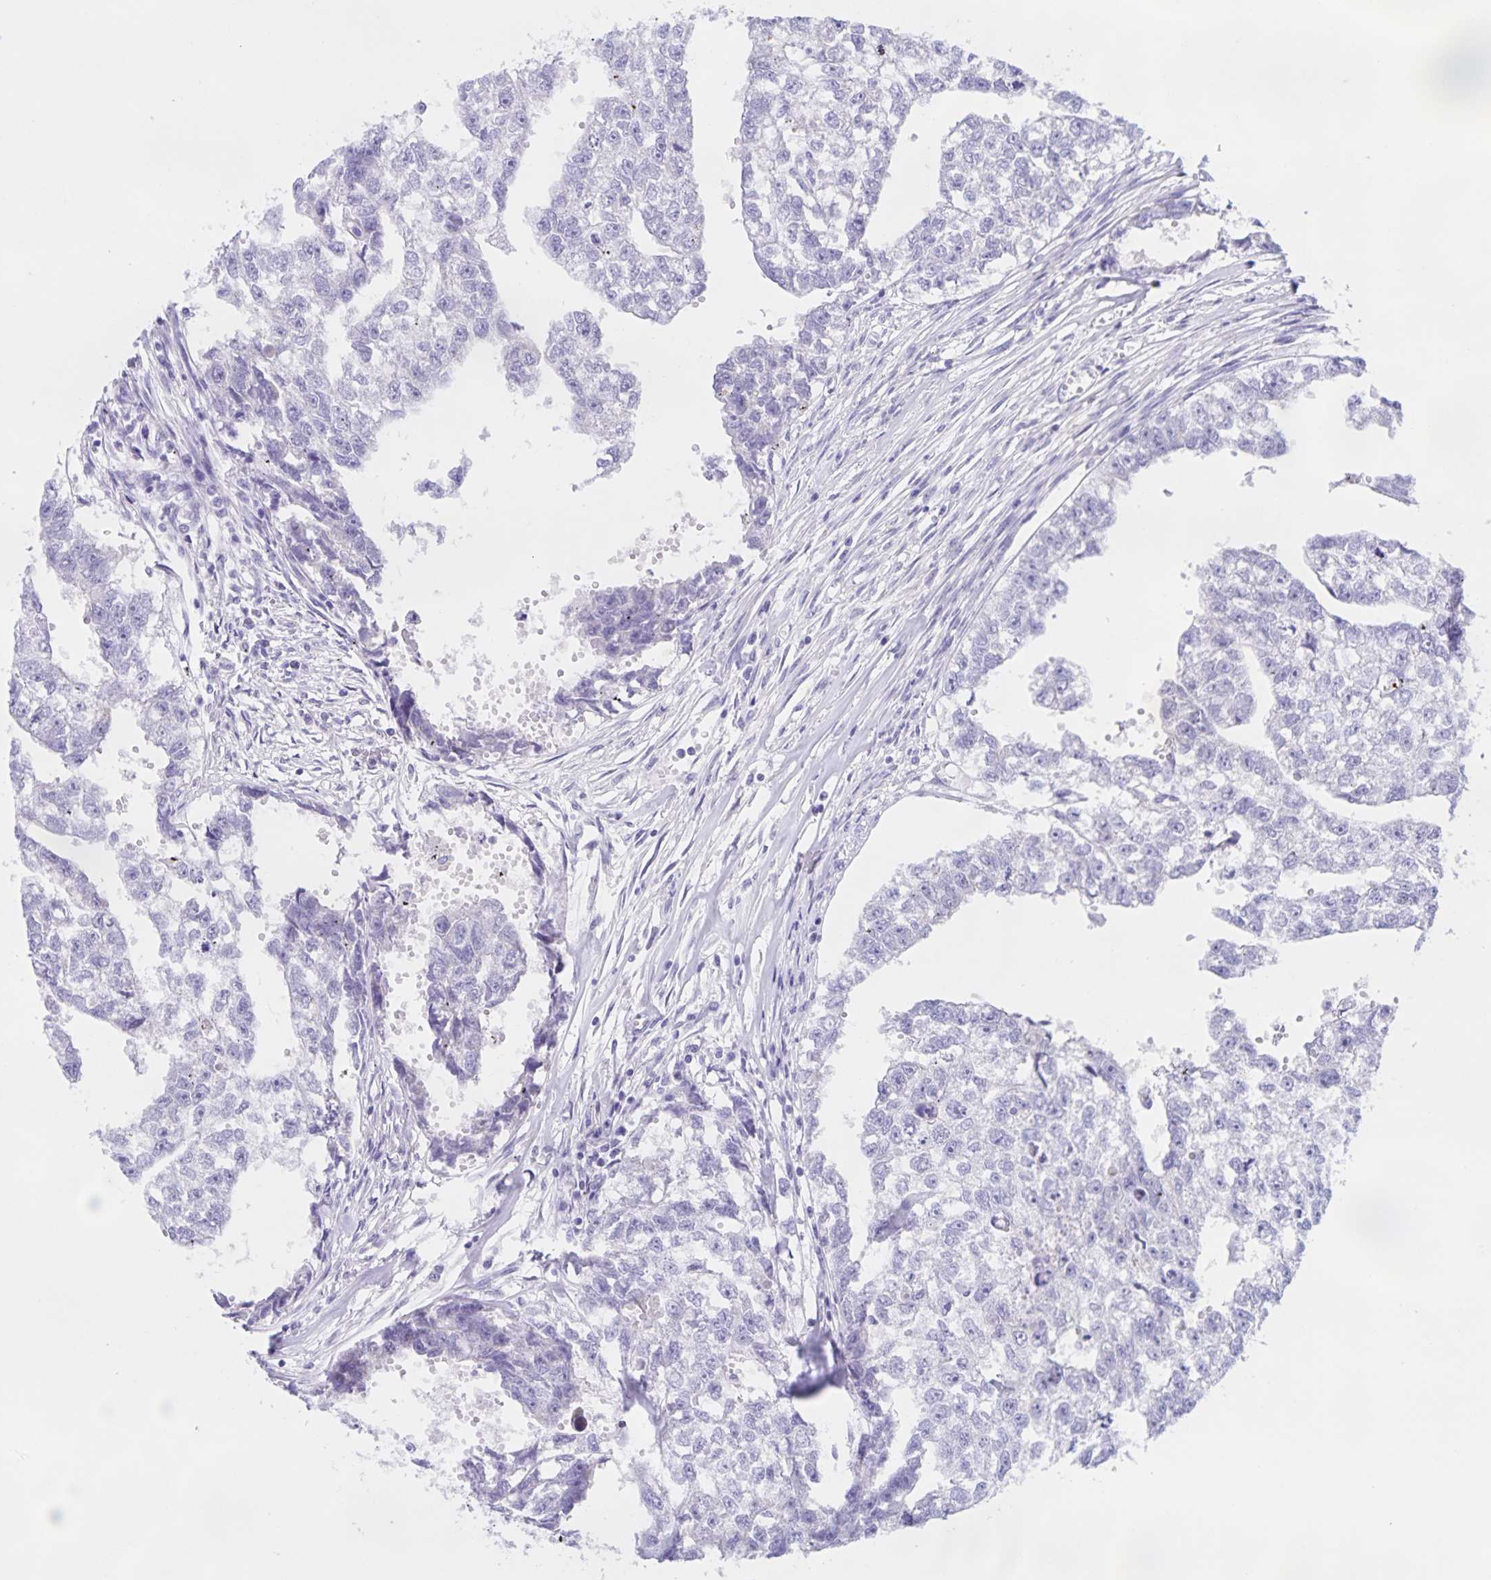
{"staining": {"intensity": "negative", "quantity": "none", "location": "none"}, "tissue": "testis cancer", "cell_type": "Tumor cells", "image_type": "cancer", "snomed": [{"axis": "morphology", "description": "Carcinoma, Embryonal, NOS"}, {"axis": "morphology", "description": "Teratoma, malignant, NOS"}, {"axis": "topography", "description": "Testis"}], "caption": "Testis embryonal carcinoma stained for a protein using IHC shows no expression tumor cells.", "gene": "CATSPER4", "patient": {"sex": "male", "age": 44}}